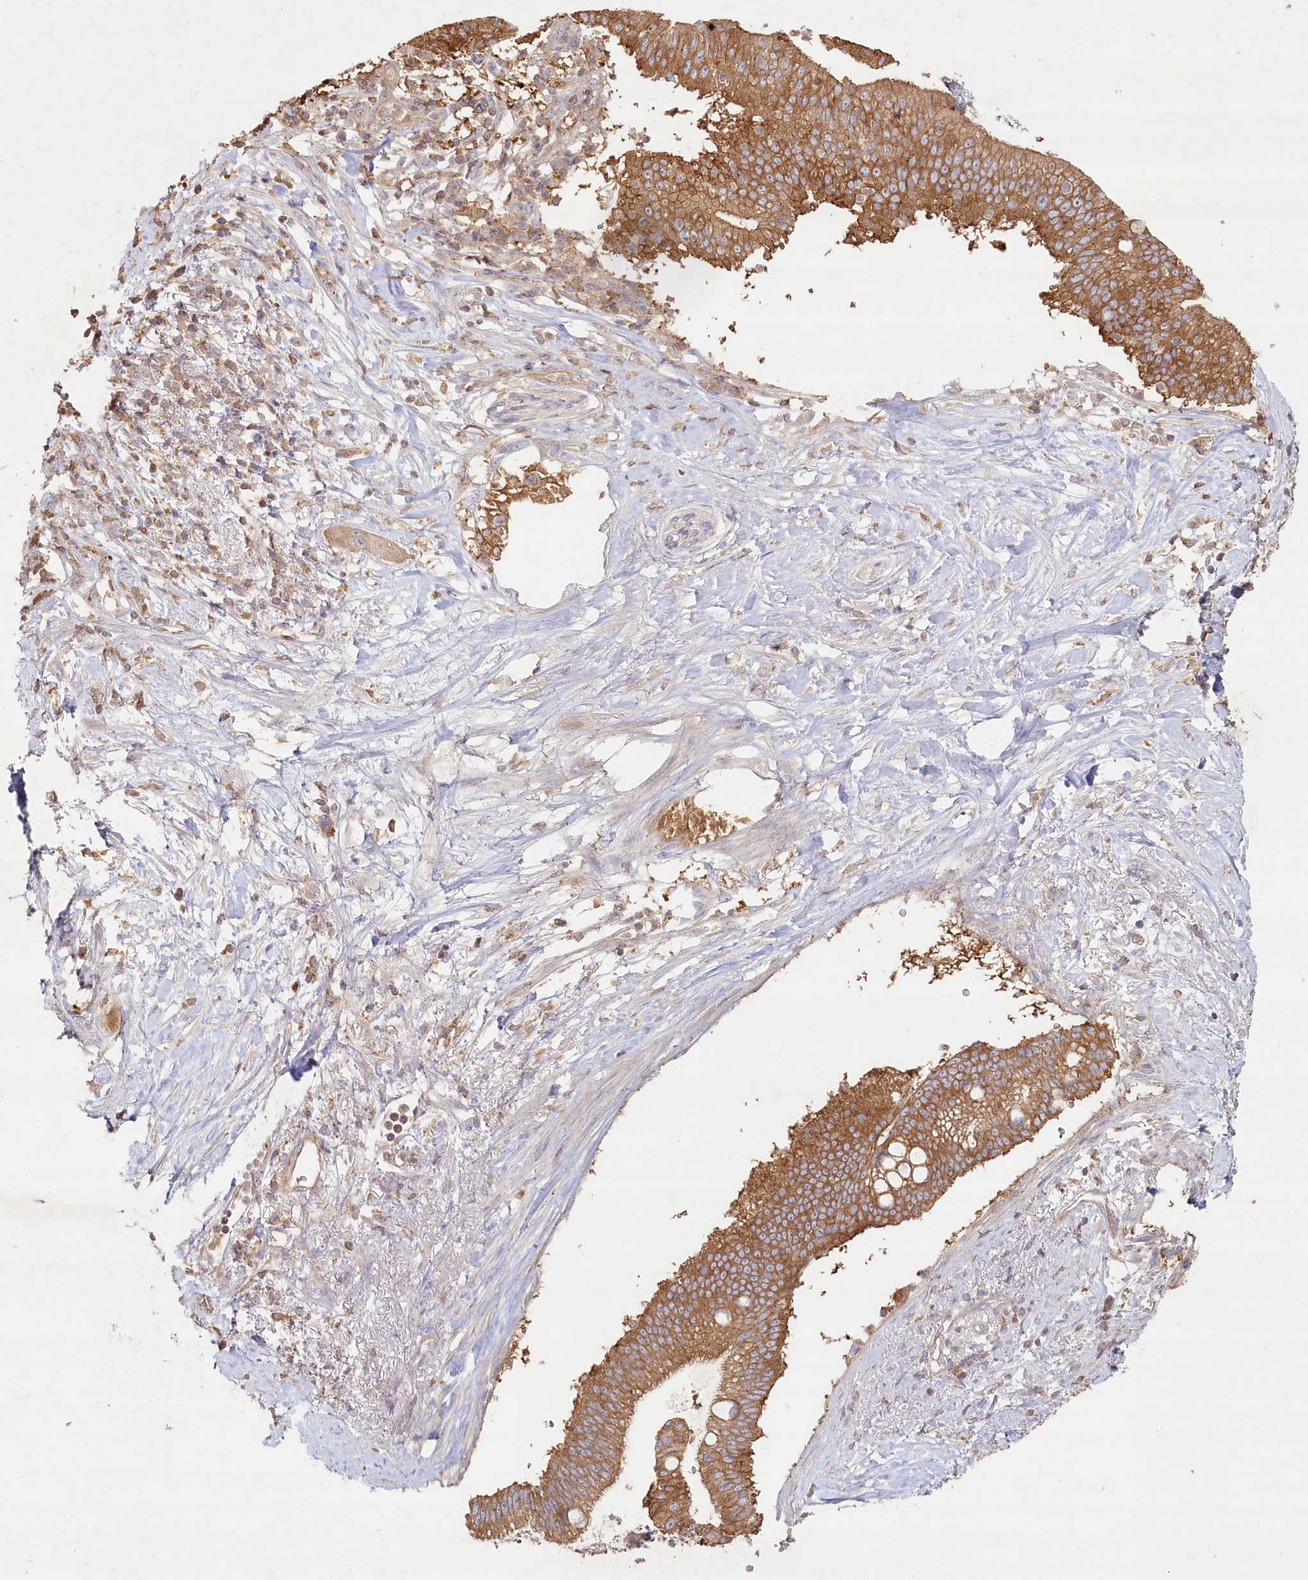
{"staining": {"intensity": "moderate", "quantity": ">75%", "location": "cytoplasmic/membranous"}, "tissue": "pancreatic cancer", "cell_type": "Tumor cells", "image_type": "cancer", "snomed": [{"axis": "morphology", "description": "Adenocarcinoma, NOS"}, {"axis": "topography", "description": "Pancreas"}], "caption": "Tumor cells exhibit moderate cytoplasmic/membranous staining in approximately >75% of cells in pancreatic adenocarcinoma. The protein is shown in brown color, while the nuclei are stained blue.", "gene": "HAL", "patient": {"sex": "male", "age": 68}}